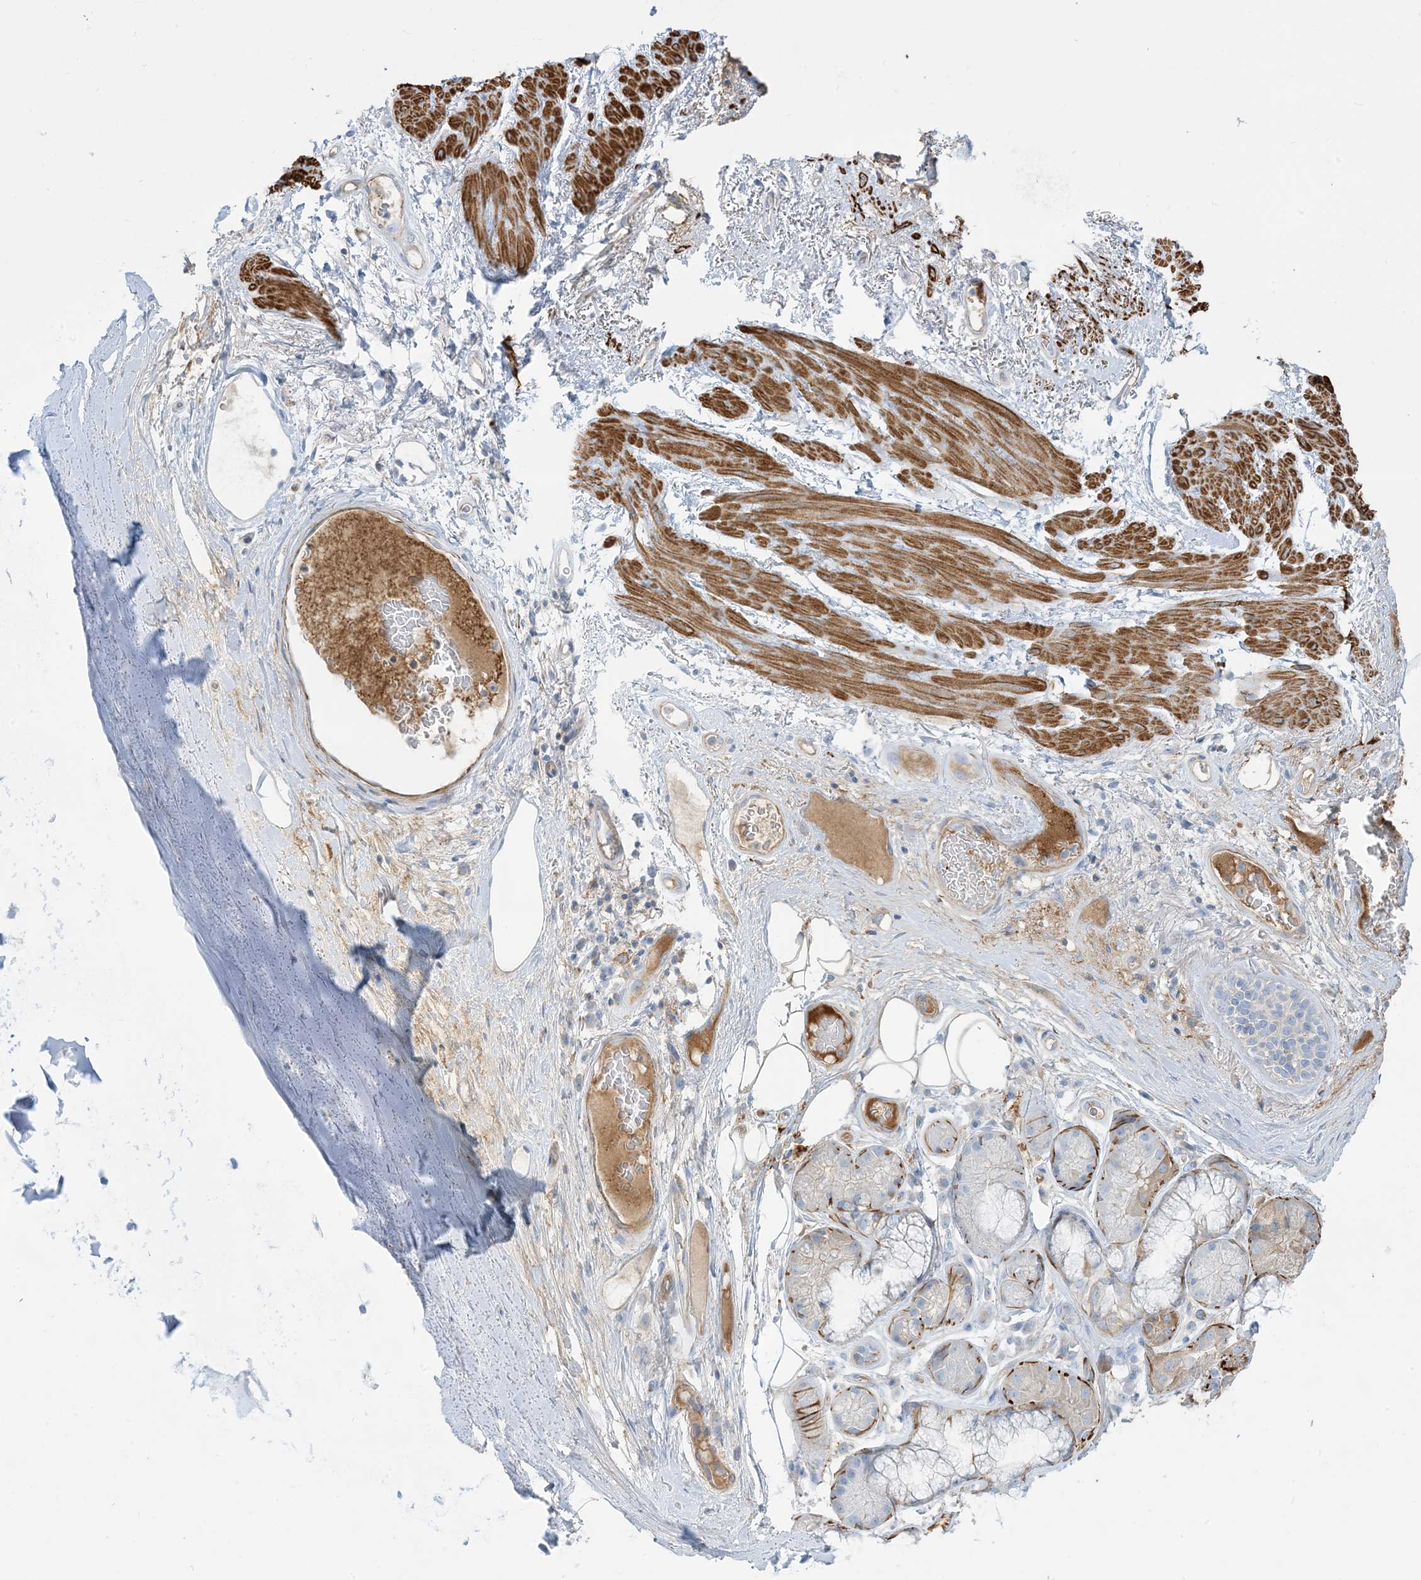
{"staining": {"intensity": "negative", "quantity": "none", "location": "none"}, "tissue": "adipose tissue", "cell_type": "Adipocytes", "image_type": "normal", "snomed": [{"axis": "morphology", "description": "Normal tissue, NOS"}, {"axis": "morphology", "description": "Squamous cell carcinoma, NOS"}, {"axis": "topography", "description": "Lymph node"}, {"axis": "topography", "description": "Bronchus"}, {"axis": "topography", "description": "Lung"}], "caption": "Adipocytes show no significant positivity in unremarkable adipose tissue. The staining is performed using DAB (3,3'-diaminobenzidine) brown chromogen with nuclei counter-stained in using hematoxylin.", "gene": "GTF3C2", "patient": {"sex": "male", "age": 66}}